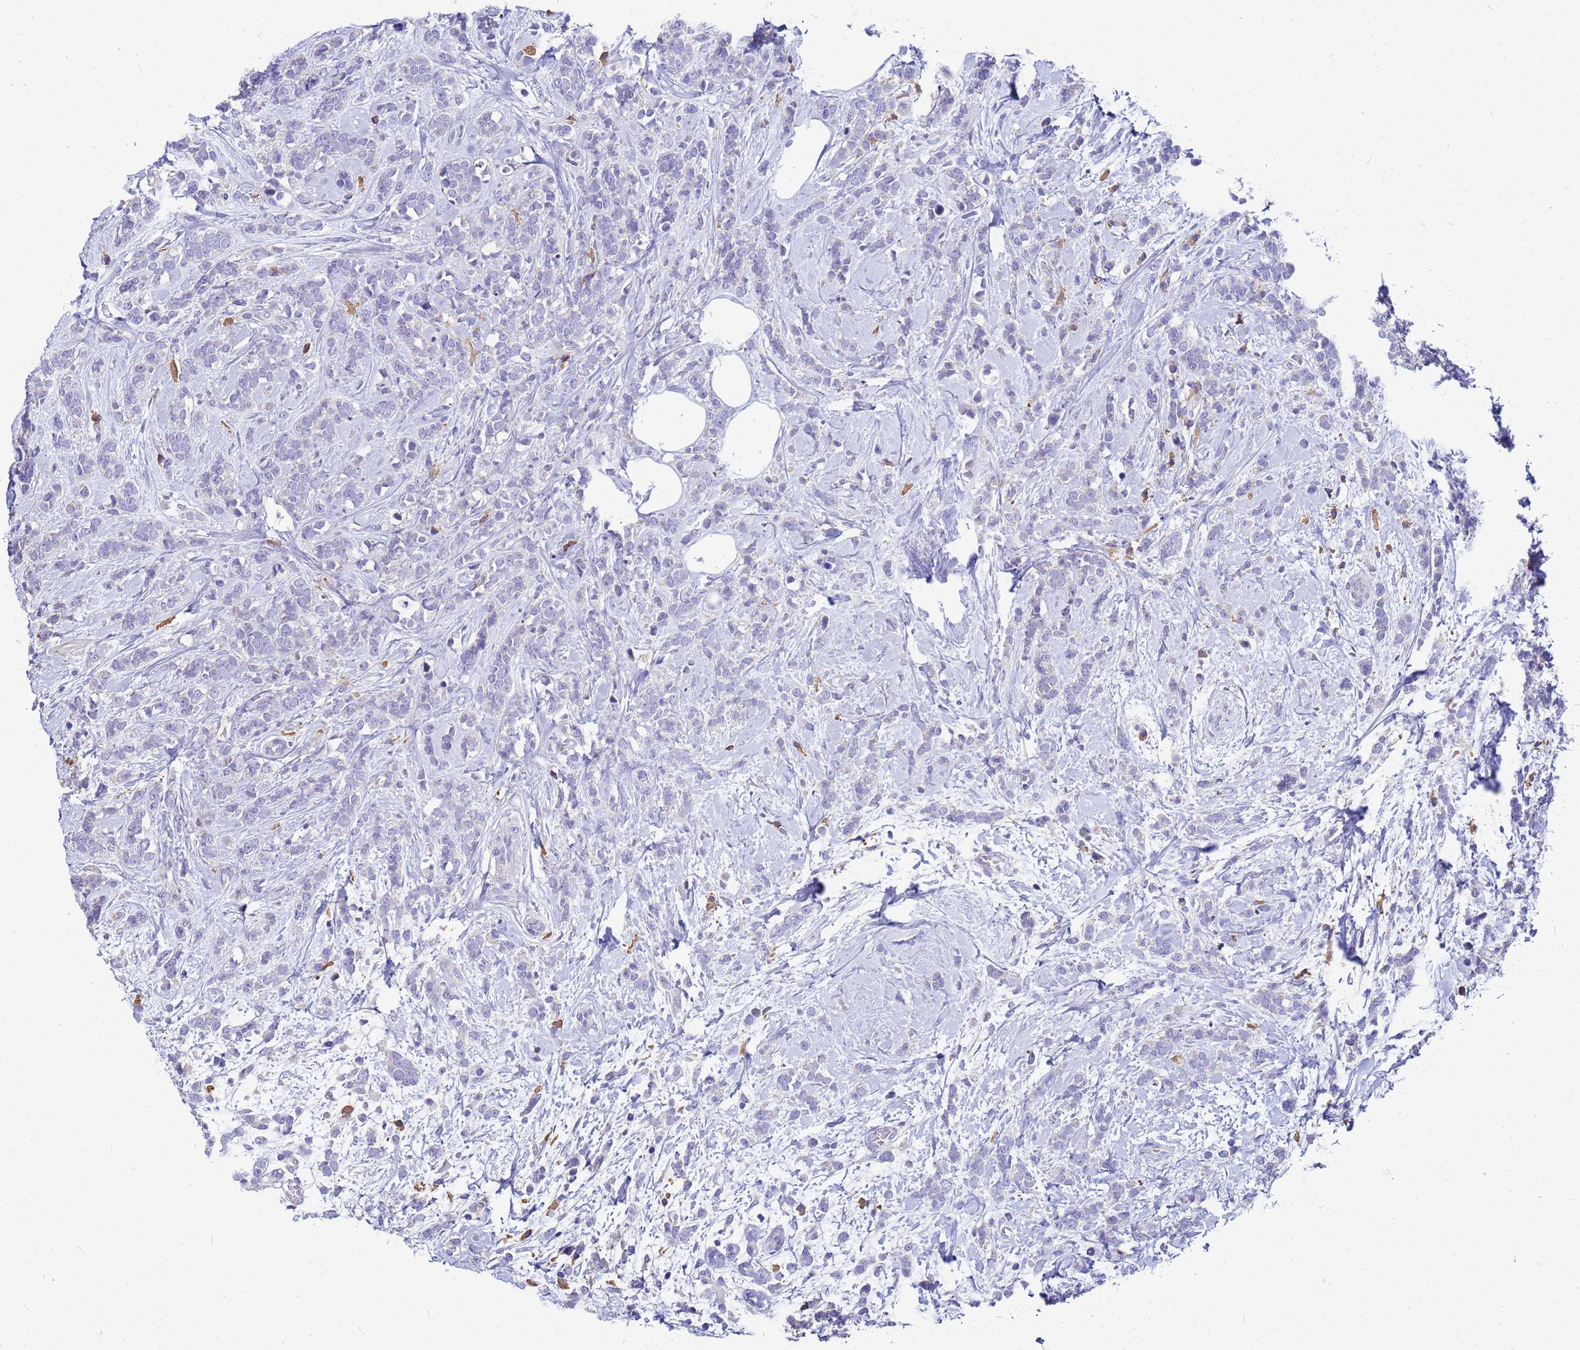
{"staining": {"intensity": "negative", "quantity": "none", "location": "none"}, "tissue": "breast cancer", "cell_type": "Tumor cells", "image_type": "cancer", "snomed": [{"axis": "morphology", "description": "Lobular carcinoma"}, {"axis": "topography", "description": "Breast"}], "caption": "DAB immunohistochemical staining of human breast cancer displays no significant staining in tumor cells. (Brightfield microscopy of DAB (3,3'-diaminobenzidine) immunohistochemistry at high magnification).", "gene": "DPRX", "patient": {"sex": "female", "age": 58}}